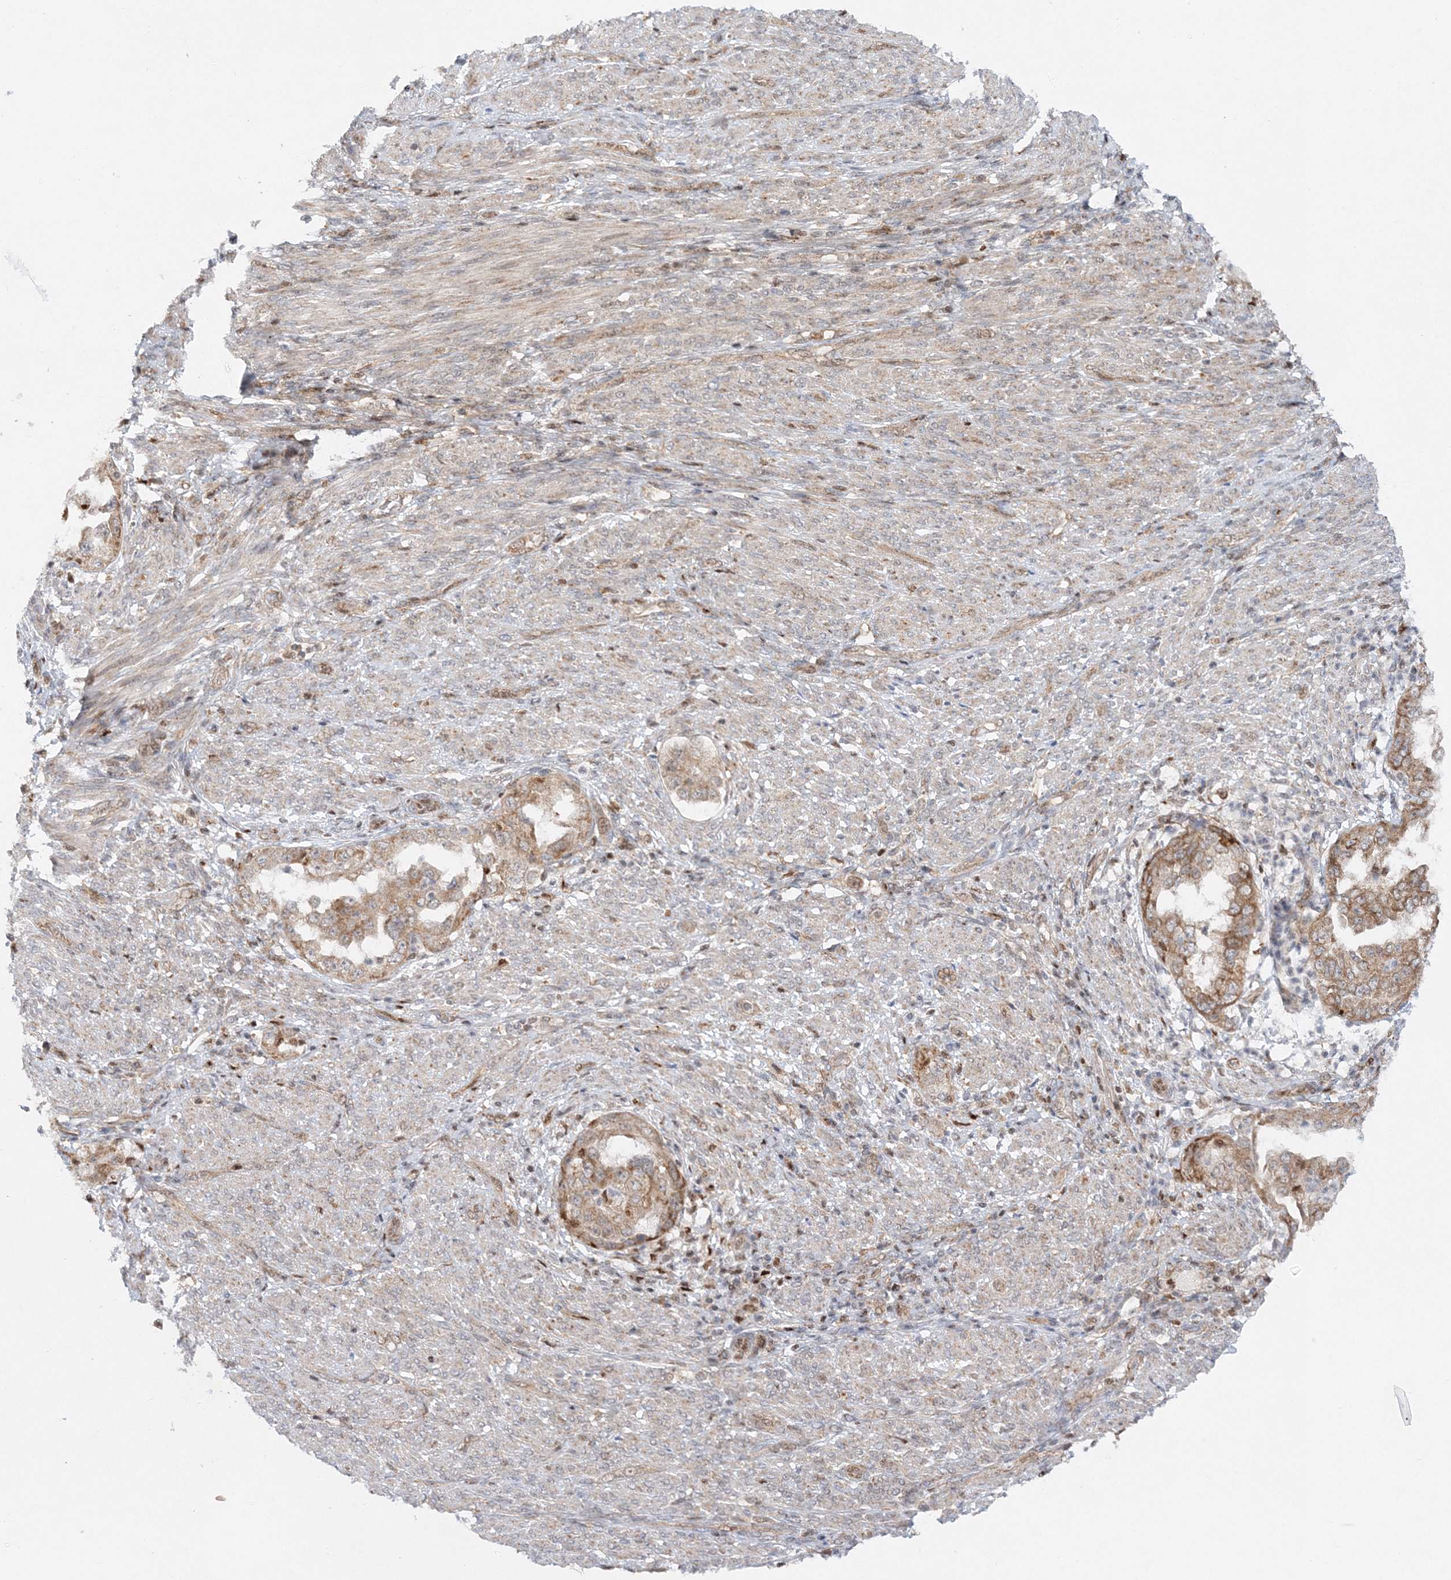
{"staining": {"intensity": "moderate", "quantity": ">75%", "location": "cytoplasmic/membranous"}, "tissue": "endometrial cancer", "cell_type": "Tumor cells", "image_type": "cancer", "snomed": [{"axis": "morphology", "description": "Adenocarcinoma, NOS"}, {"axis": "topography", "description": "Endometrium"}], "caption": "Endometrial cancer (adenocarcinoma) was stained to show a protein in brown. There is medium levels of moderate cytoplasmic/membranous staining in about >75% of tumor cells.", "gene": "RAB11FIP2", "patient": {"sex": "female", "age": 85}}